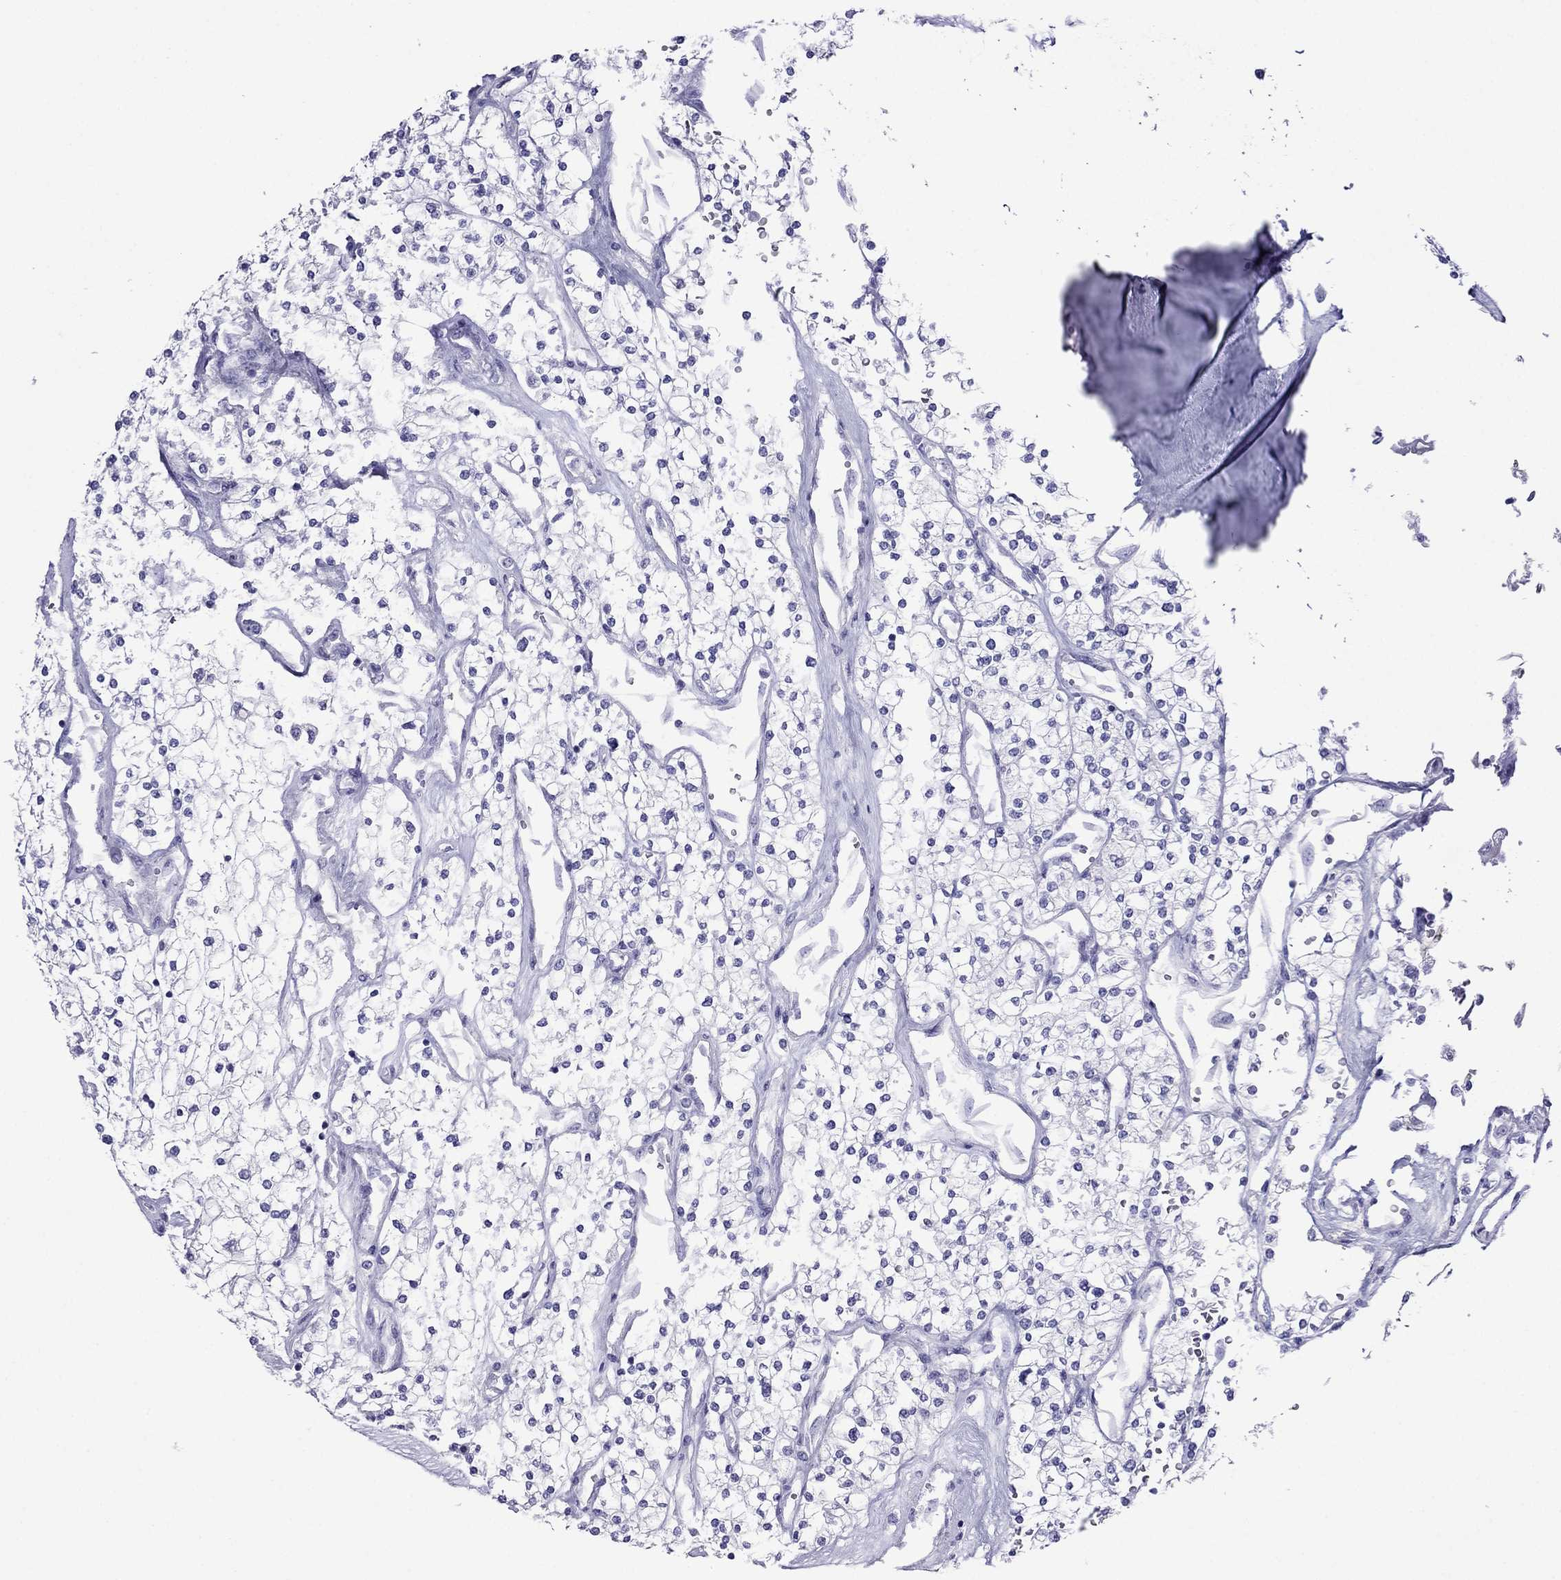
{"staining": {"intensity": "negative", "quantity": "none", "location": "none"}, "tissue": "renal cancer", "cell_type": "Tumor cells", "image_type": "cancer", "snomed": [{"axis": "morphology", "description": "Adenocarcinoma, NOS"}, {"axis": "topography", "description": "Kidney"}], "caption": "A high-resolution micrograph shows immunohistochemistry (IHC) staining of adenocarcinoma (renal), which shows no significant positivity in tumor cells. (Stains: DAB IHC with hematoxylin counter stain, Microscopy: brightfield microscopy at high magnification).", "gene": "PCDHA6", "patient": {"sex": "male", "age": 80}}